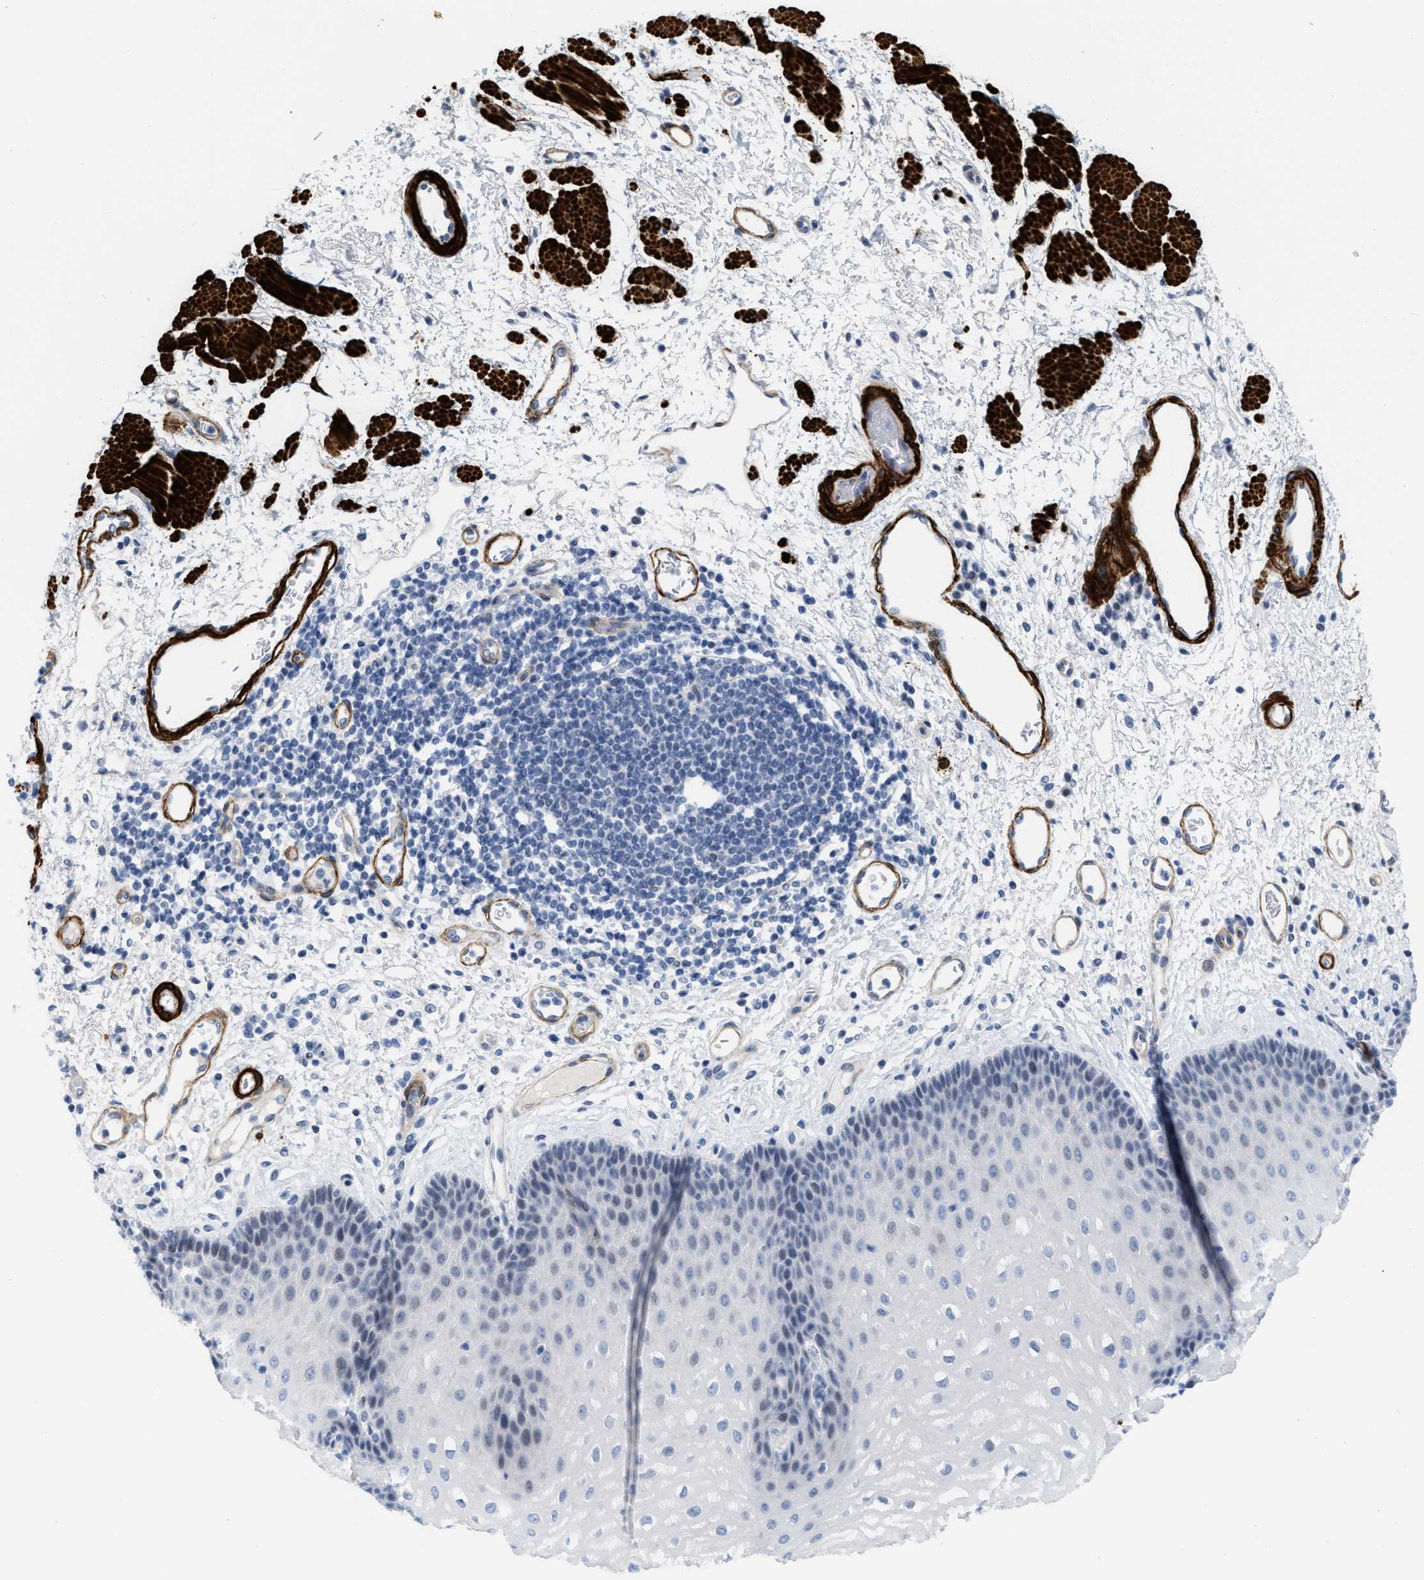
{"staining": {"intensity": "negative", "quantity": "none", "location": "none"}, "tissue": "esophagus", "cell_type": "Squamous epithelial cells", "image_type": "normal", "snomed": [{"axis": "morphology", "description": "Normal tissue, NOS"}, {"axis": "topography", "description": "Esophagus"}], "caption": "IHC histopathology image of benign human esophagus stained for a protein (brown), which demonstrates no staining in squamous epithelial cells.", "gene": "TAGLN", "patient": {"sex": "male", "age": 54}}